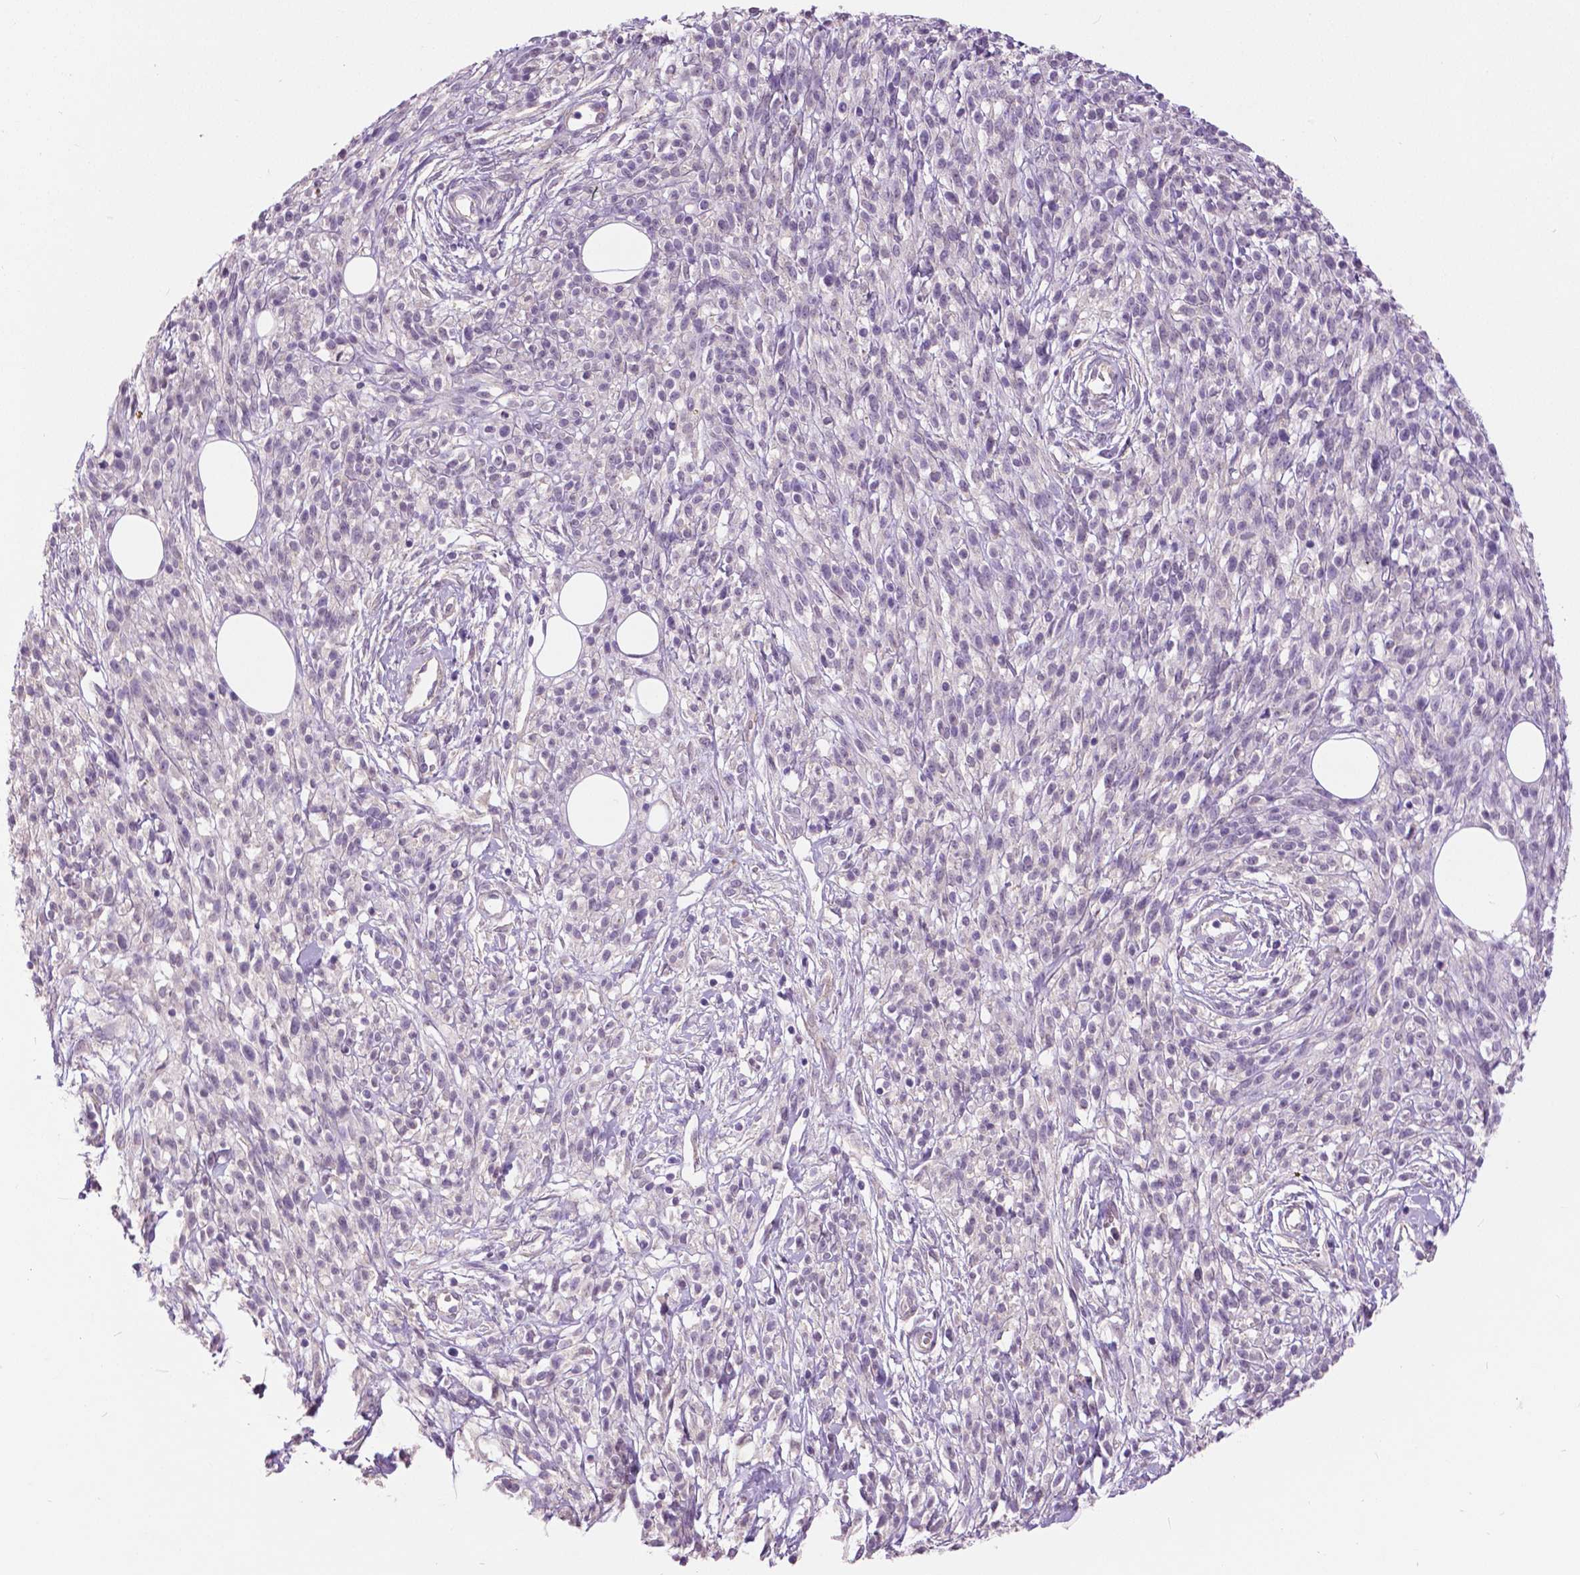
{"staining": {"intensity": "negative", "quantity": "none", "location": "none"}, "tissue": "melanoma", "cell_type": "Tumor cells", "image_type": "cancer", "snomed": [{"axis": "morphology", "description": "Malignant melanoma, NOS"}, {"axis": "topography", "description": "Skin"}, {"axis": "topography", "description": "Skin of trunk"}], "caption": "High power microscopy histopathology image of an immunohistochemistry photomicrograph of malignant melanoma, revealing no significant expression in tumor cells.", "gene": "GRIN2A", "patient": {"sex": "male", "age": 74}}